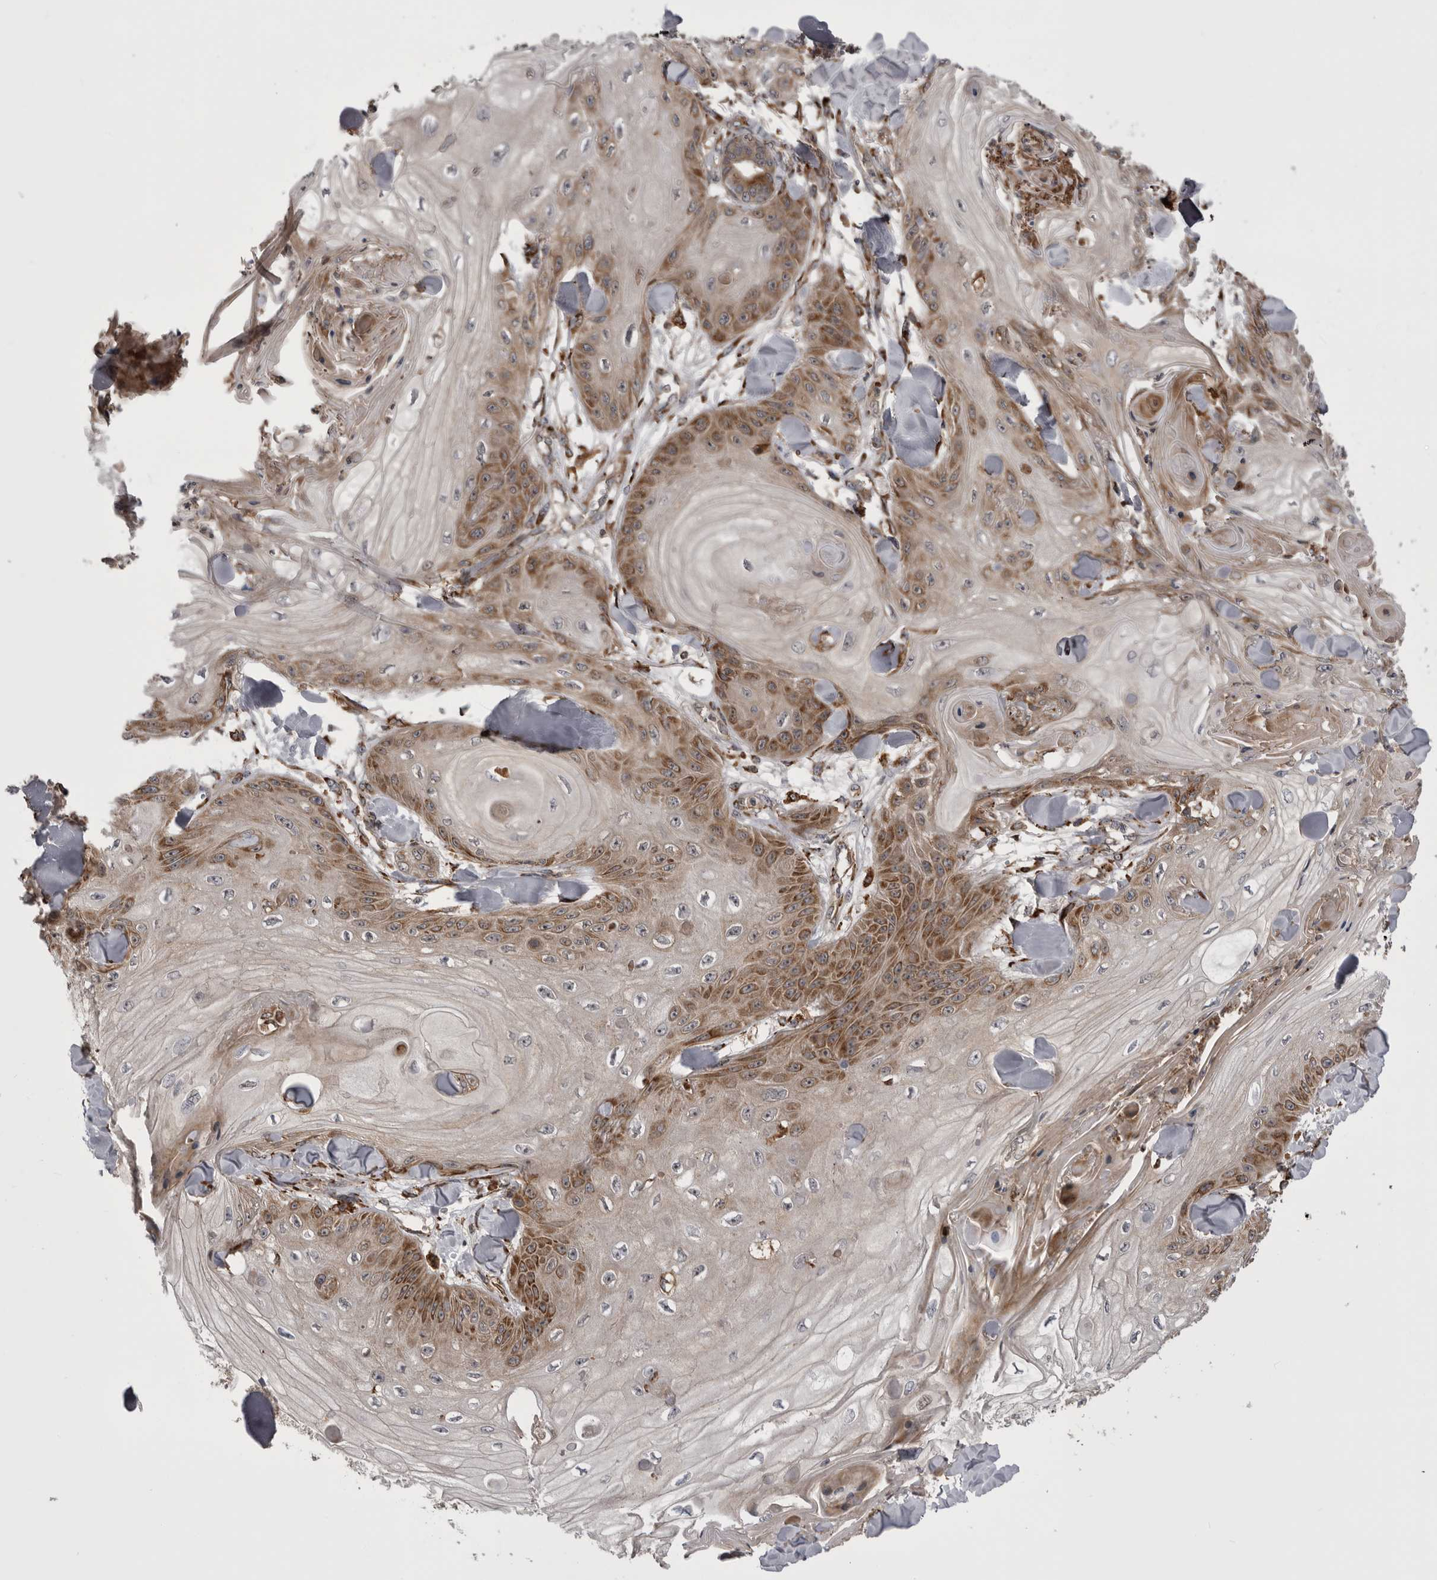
{"staining": {"intensity": "moderate", "quantity": "<25%", "location": "cytoplasmic/membranous"}, "tissue": "skin cancer", "cell_type": "Tumor cells", "image_type": "cancer", "snomed": [{"axis": "morphology", "description": "Squamous cell carcinoma, NOS"}, {"axis": "topography", "description": "Skin"}], "caption": "Skin cancer (squamous cell carcinoma) tissue shows moderate cytoplasmic/membranous expression in about <25% of tumor cells", "gene": "RAB3GAP2", "patient": {"sex": "male", "age": 74}}